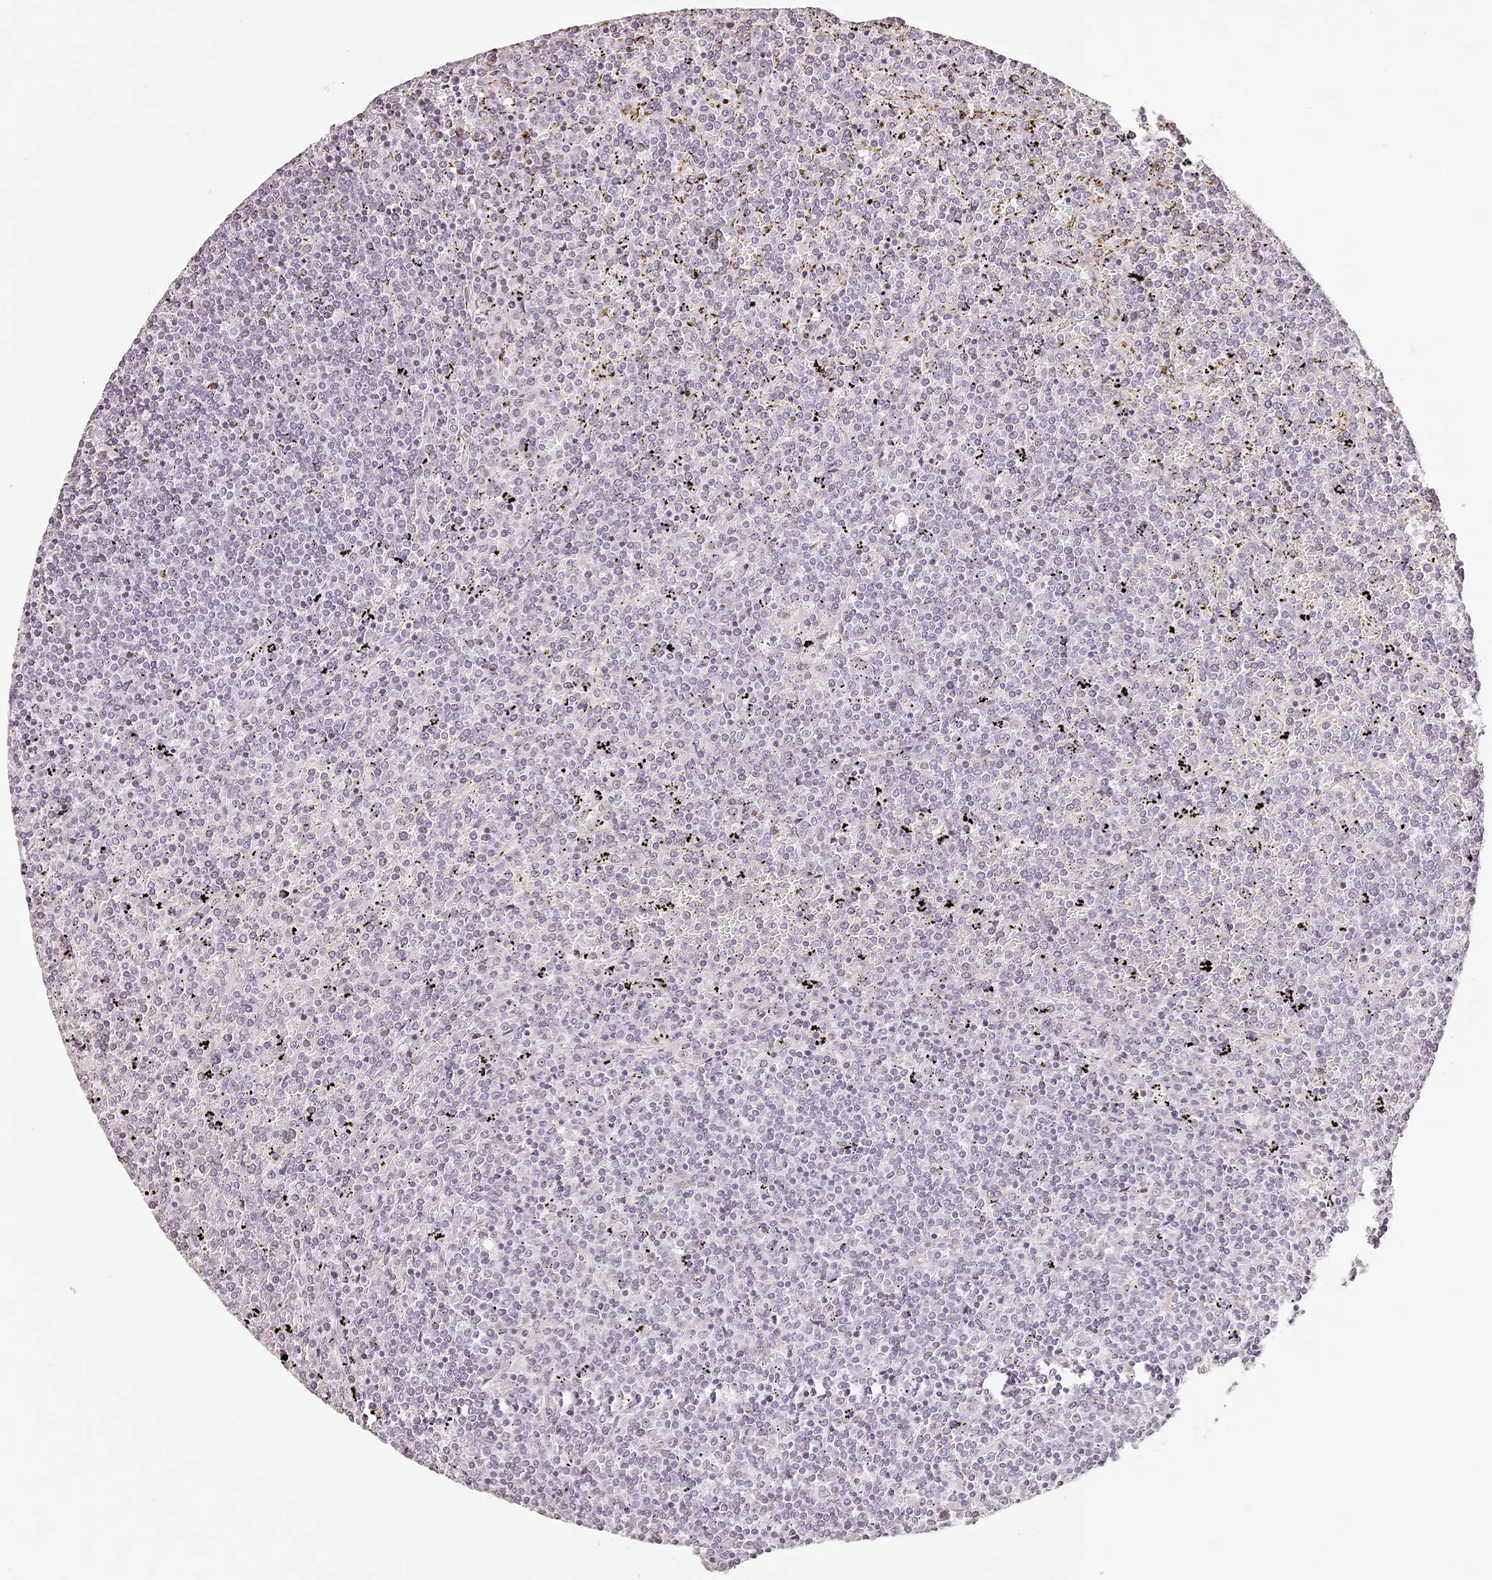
{"staining": {"intensity": "negative", "quantity": "none", "location": "none"}, "tissue": "lymphoma", "cell_type": "Tumor cells", "image_type": "cancer", "snomed": [{"axis": "morphology", "description": "Malignant lymphoma, non-Hodgkin's type, Low grade"}, {"axis": "topography", "description": "Spleen"}], "caption": "Tumor cells show no significant staining in low-grade malignant lymphoma, non-Hodgkin's type.", "gene": "ELAPOR1", "patient": {"sex": "female", "age": 19}}